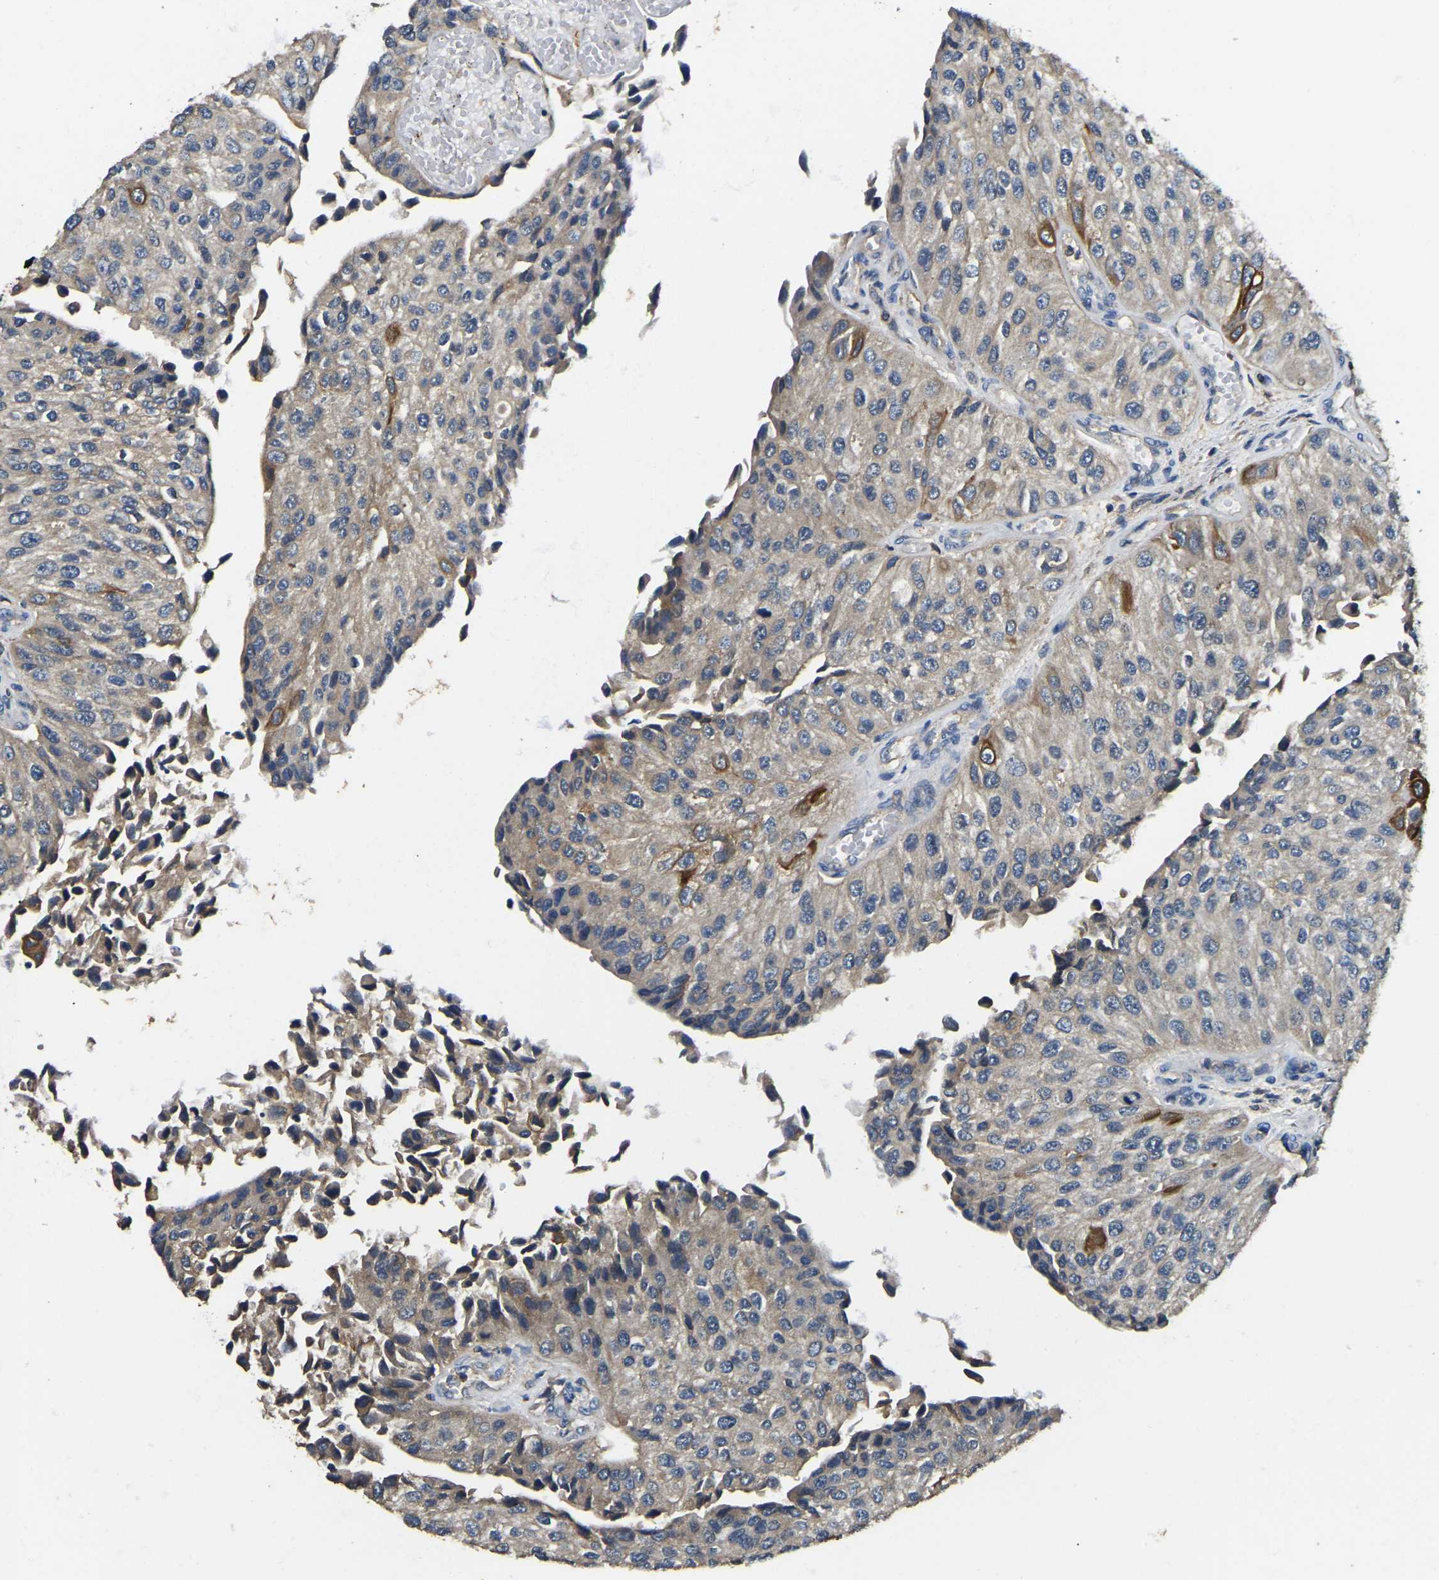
{"staining": {"intensity": "moderate", "quantity": "<25%", "location": "cytoplasmic/membranous"}, "tissue": "urothelial cancer", "cell_type": "Tumor cells", "image_type": "cancer", "snomed": [{"axis": "morphology", "description": "Urothelial carcinoma, High grade"}, {"axis": "topography", "description": "Kidney"}, {"axis": "topography", "description": "Urinary bladder"}], "caption": "DAB (3,3'-diaminobenzidine) immunohistochemical staining of urothelial carcinoma (high-grade) displays moderate cytoplasmic/membranous protein expression in approximately <25% of tumor cells. (DAB IHC with brightfield microscopy, high magnification).", "gene": "SMPD2", "patient": {"sex": "male", "age": 77}}